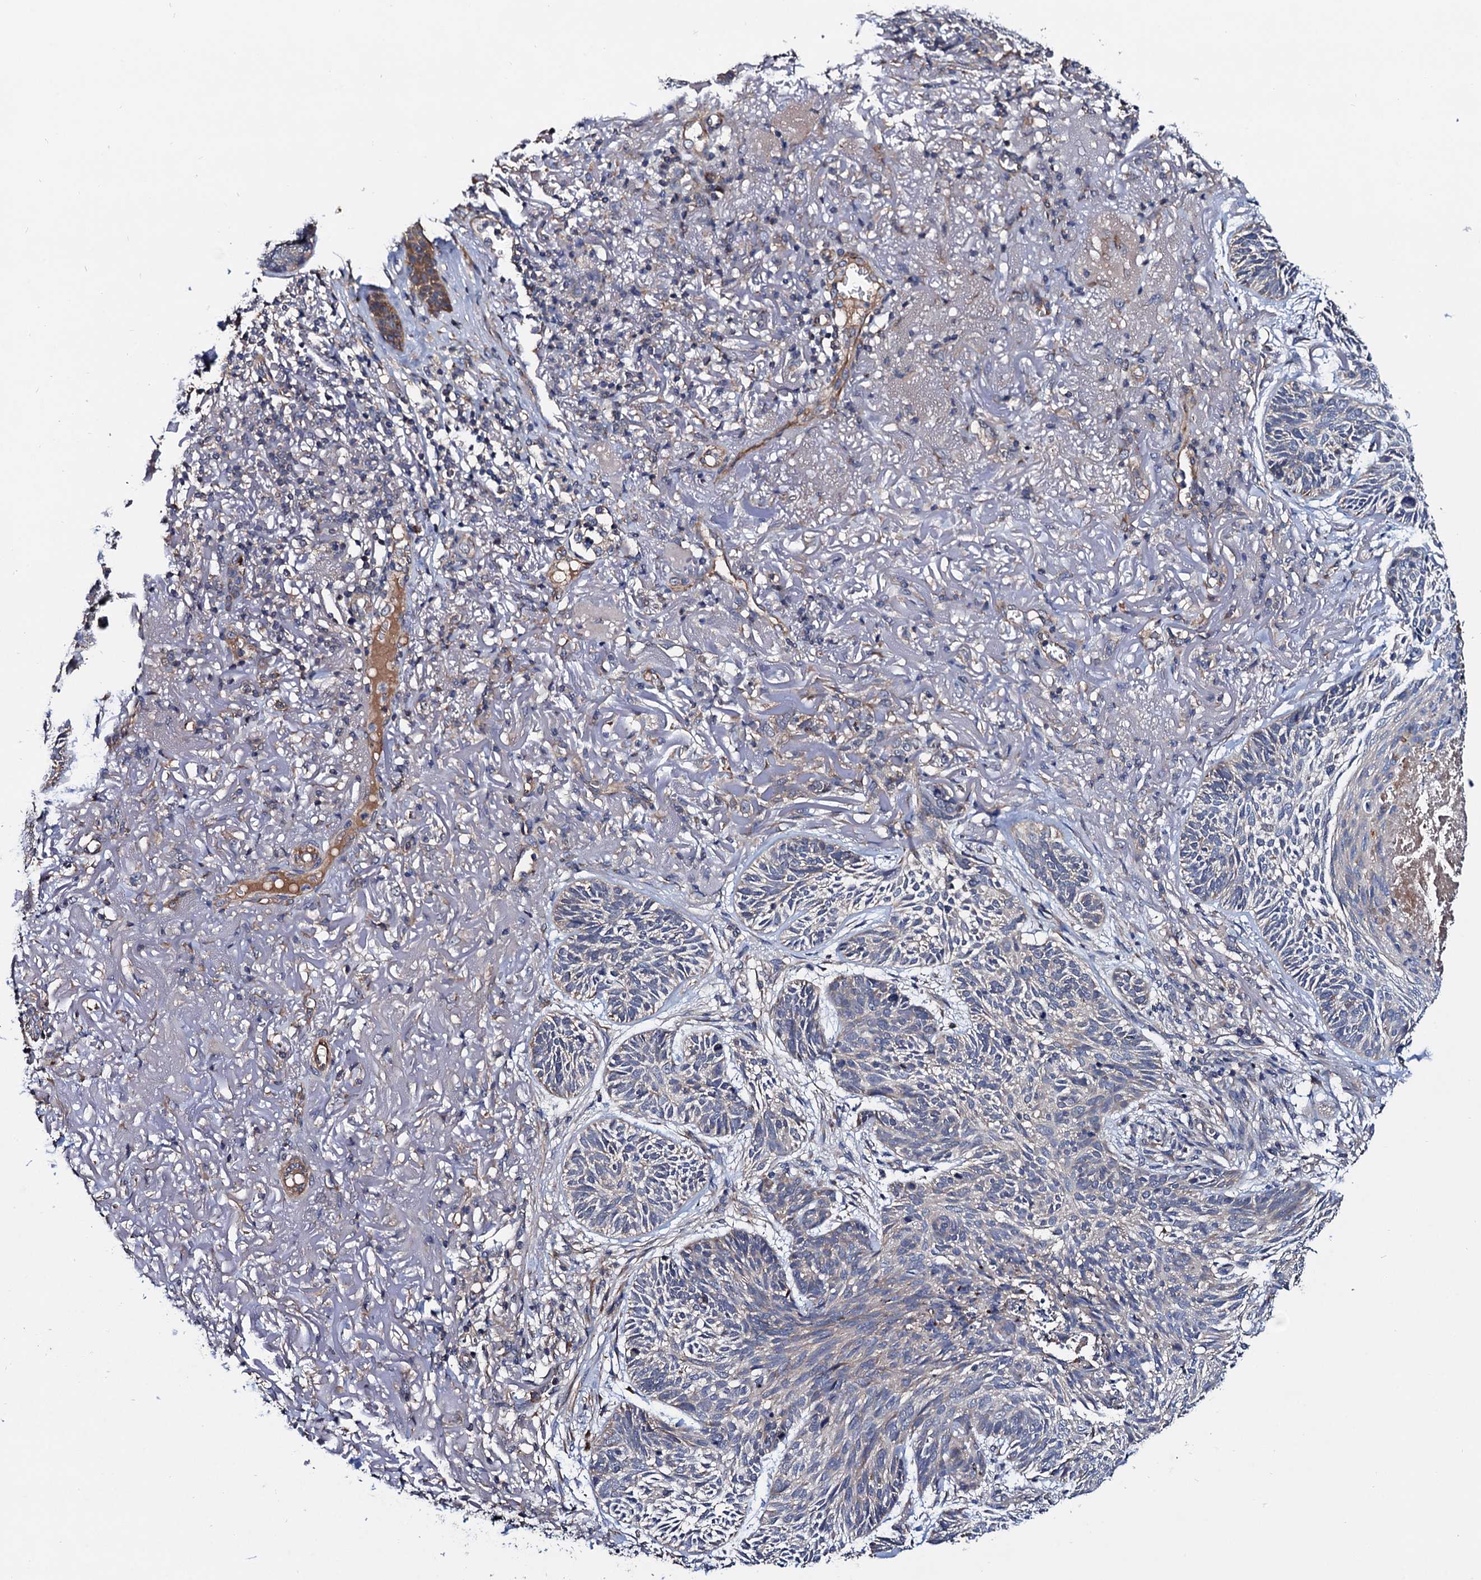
{"staining": {"intensity": "negative", "quantity": "none", "location": "none"}, "tissue": "skin cancer", "cell_type": "Tumor cells", "image_type": "cancer", "snomed": [{"axis": "morphology", "description": "Normal tissue, NOS"}, {"axis": "morphology", "description": "Basal cell carcinoma"}, {"axis": "topography", "description": "Skin"}], "caption": "Skin basal cell carcinoma was stained to show a protein in brown. There is no significant positivity in tumor cells.", "gene": "TRMT112", "patient": {"sex": "male", "age": 66}}